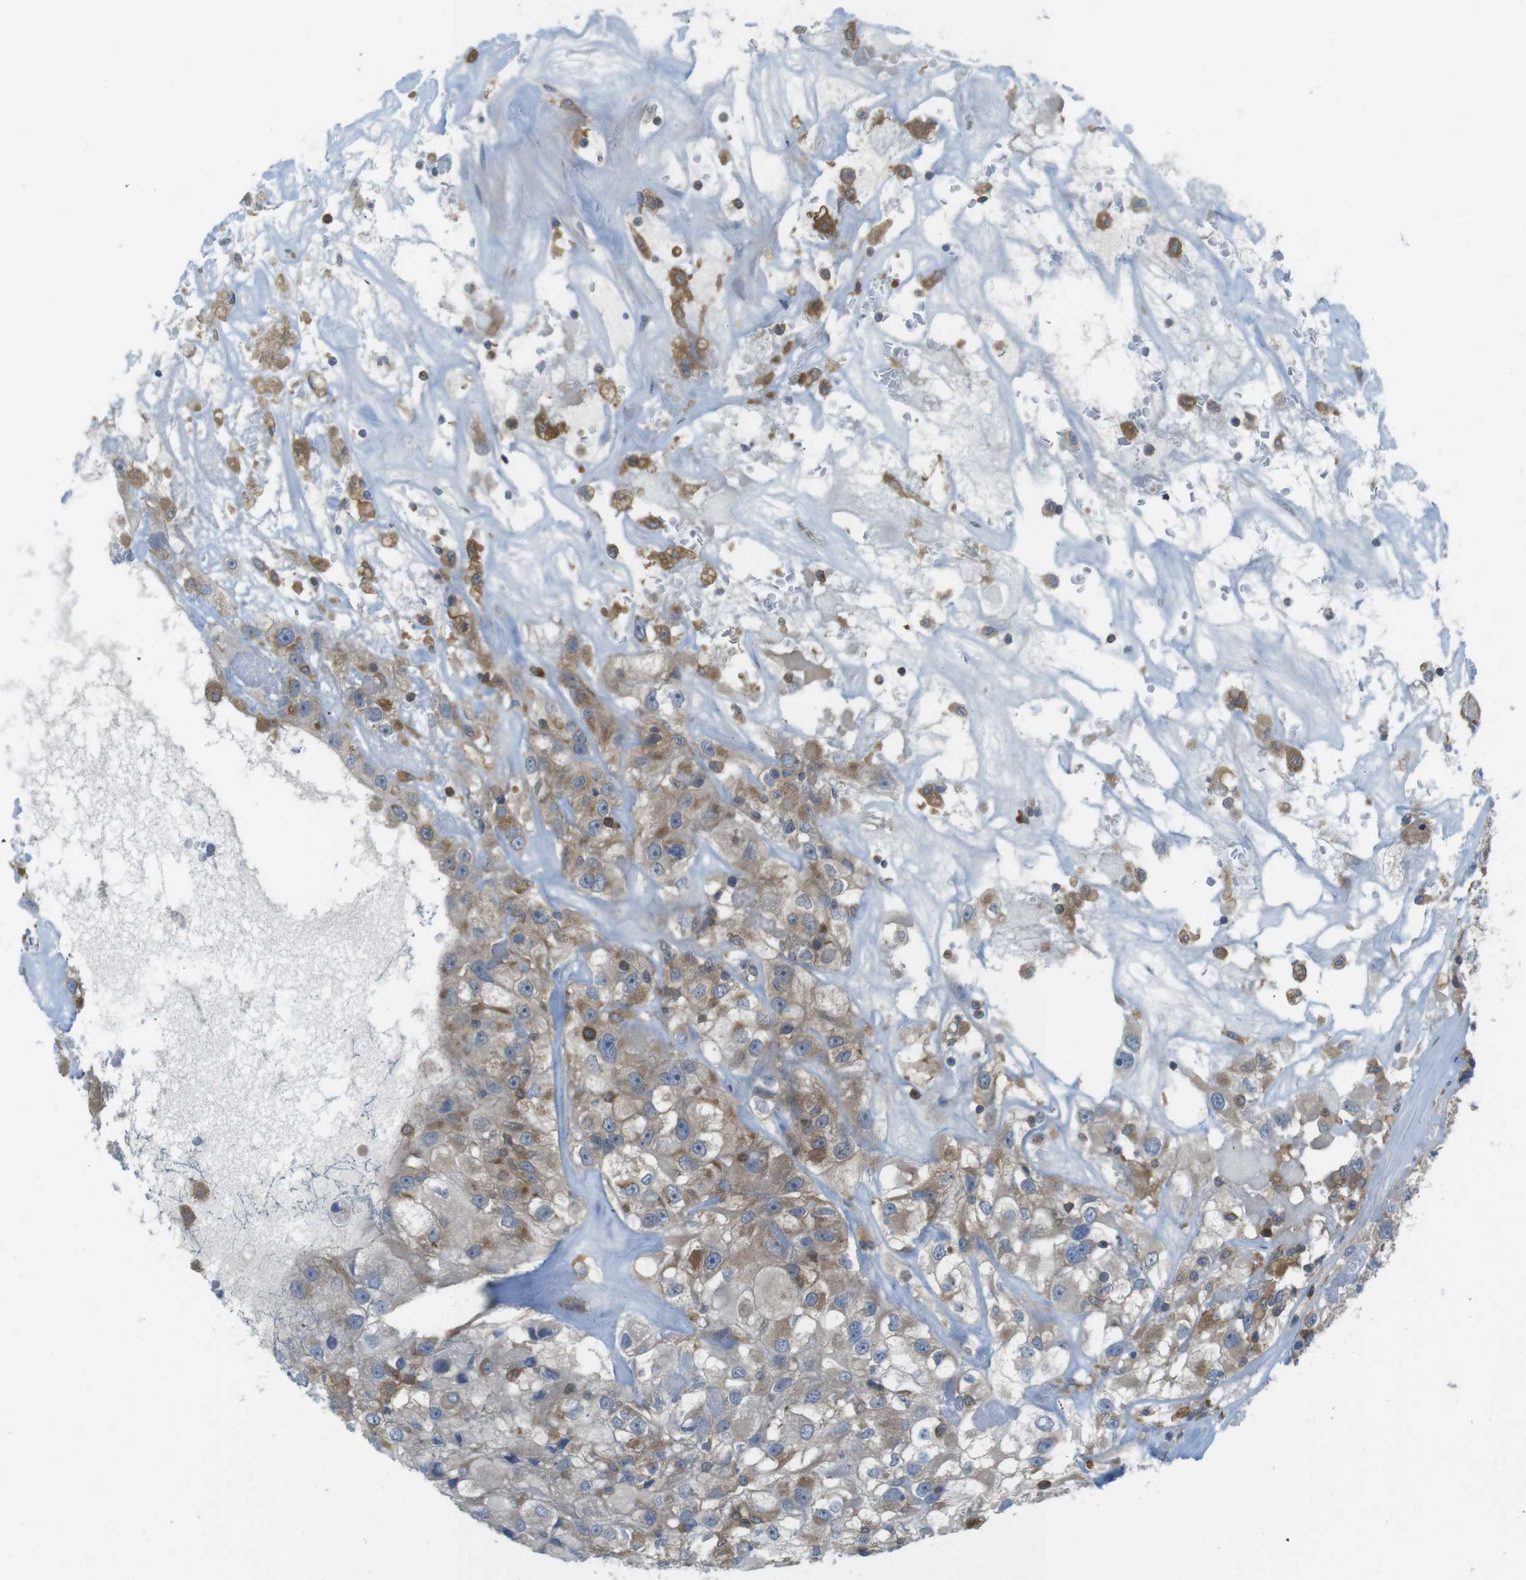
{"staining": {"intensity": "moderate", "quantity": ">75%", "location": "cytoplasmic/membranous"}, "tissue": "renal cancer", "cell_type": "Tumor cells", "image_type": "cancer", "snomed": [{"axis": "morphology", "description": "Adenocarcinoma, NOS"}, {"axis": "topography", "description": "Kidney"}], "caption": "Brown immunohistochemical staining in human adenocarcinoma (renal) exhibits moderate cytoplasmic/membranous staining in about >75% of tumor cells.", "gene": "MTHFD1", "patient": {"sex": "female", "age": 52}}